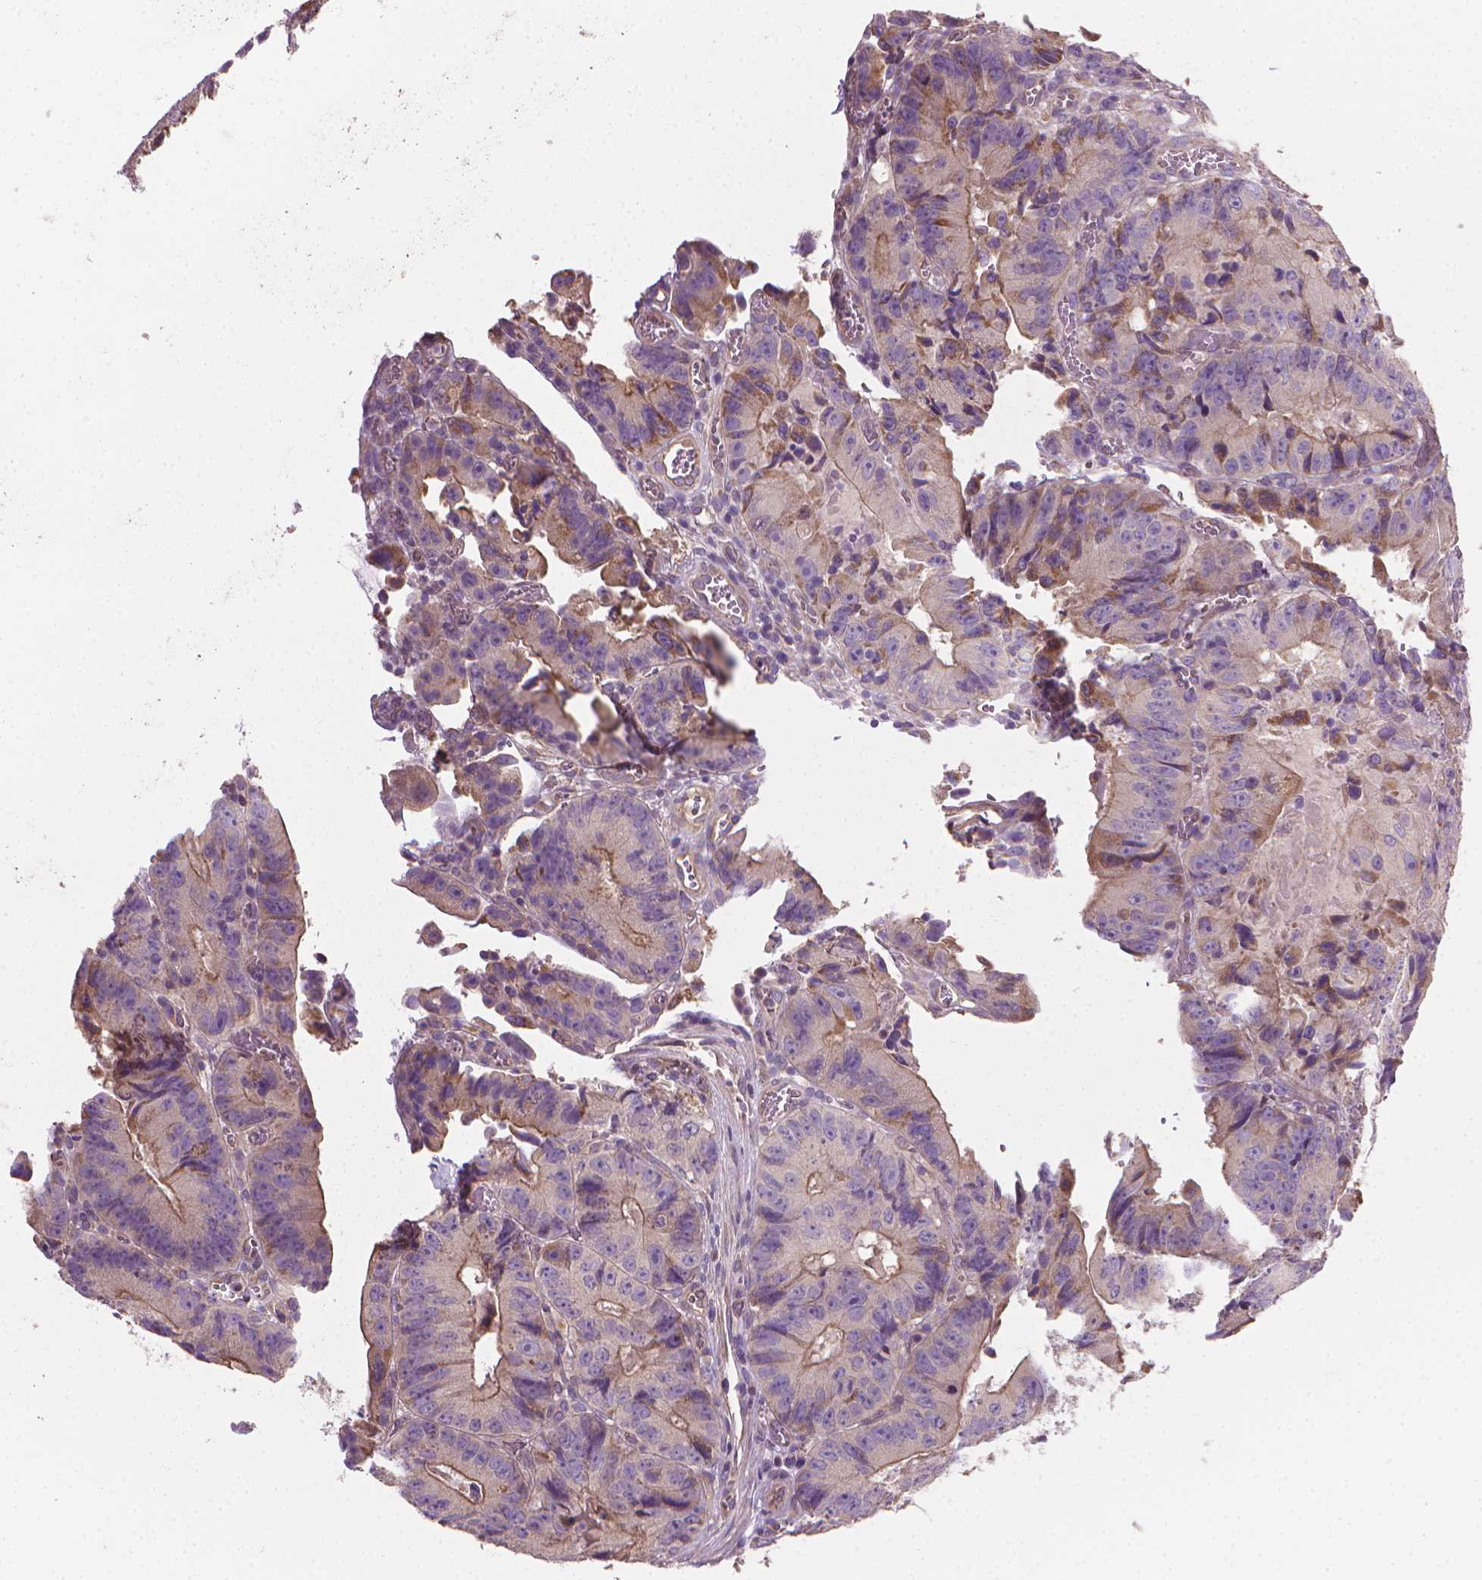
{"staining": {"intensity": "moderate", "quantity": "<25%", "location": "cytoplasmic/membranous"}, "tissue": "colorectal cancer", "cell_type": "Tumor cells", "image_type": "cancer", "snomed": [{"axis": "morphology", "description": "Adenocarcinoma, NOS"}, {"axis": "topography", "description": "Colon"}], "caption": "DAB immunohistochemical staining of human colorectal cancer exhibits moderate cytoplasmic/membranous protein staining in about <25% of tumor cells. (brown staining indicates protein expression, while blue staining denotes nuclei).", "gene": "RIIAD1", "patient": {"sex": "female", "age": 86}}